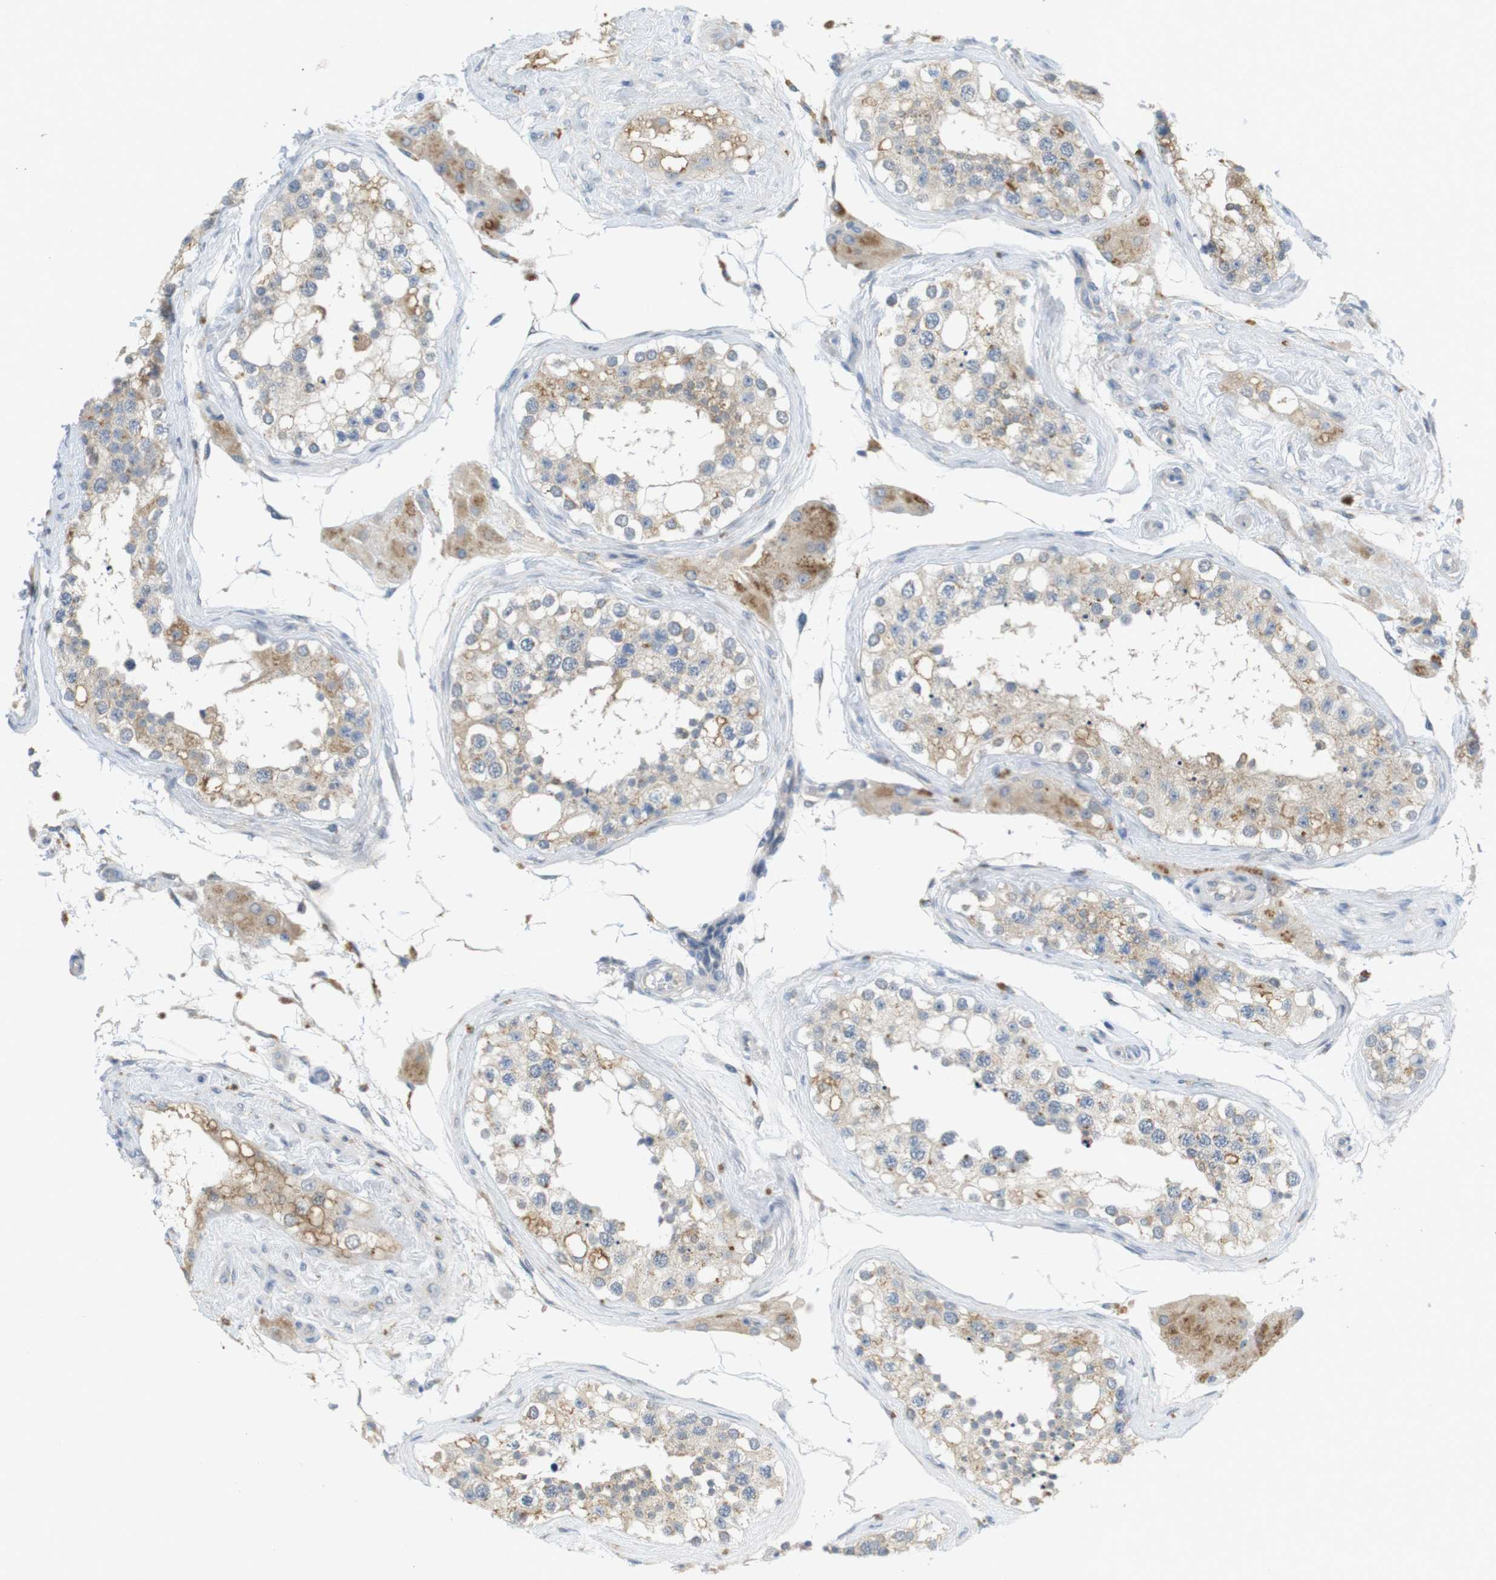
{"staining": {"intensity": "weak", "quantity": "25%-75%", "location": "cytoplasmic/membranous"}, "tissue": "testis", "cell_type": "Cells in seminiferous ducts", "image_type": "normal", "snomed": [{"axis": "morphology", "description": "Normal tissue, NOS"}, {"axis": "topography", "description": "Testis"}], "caption": "Immunohistochemical staining of unremarkable testis shows 25%-75% levels of weak cytoplasmic/membranous protein staining in about 25%-75% of cells in seminiferous ducts.", "gene": "YIPF3", "patient": {"sex": "male", "age": 68}}